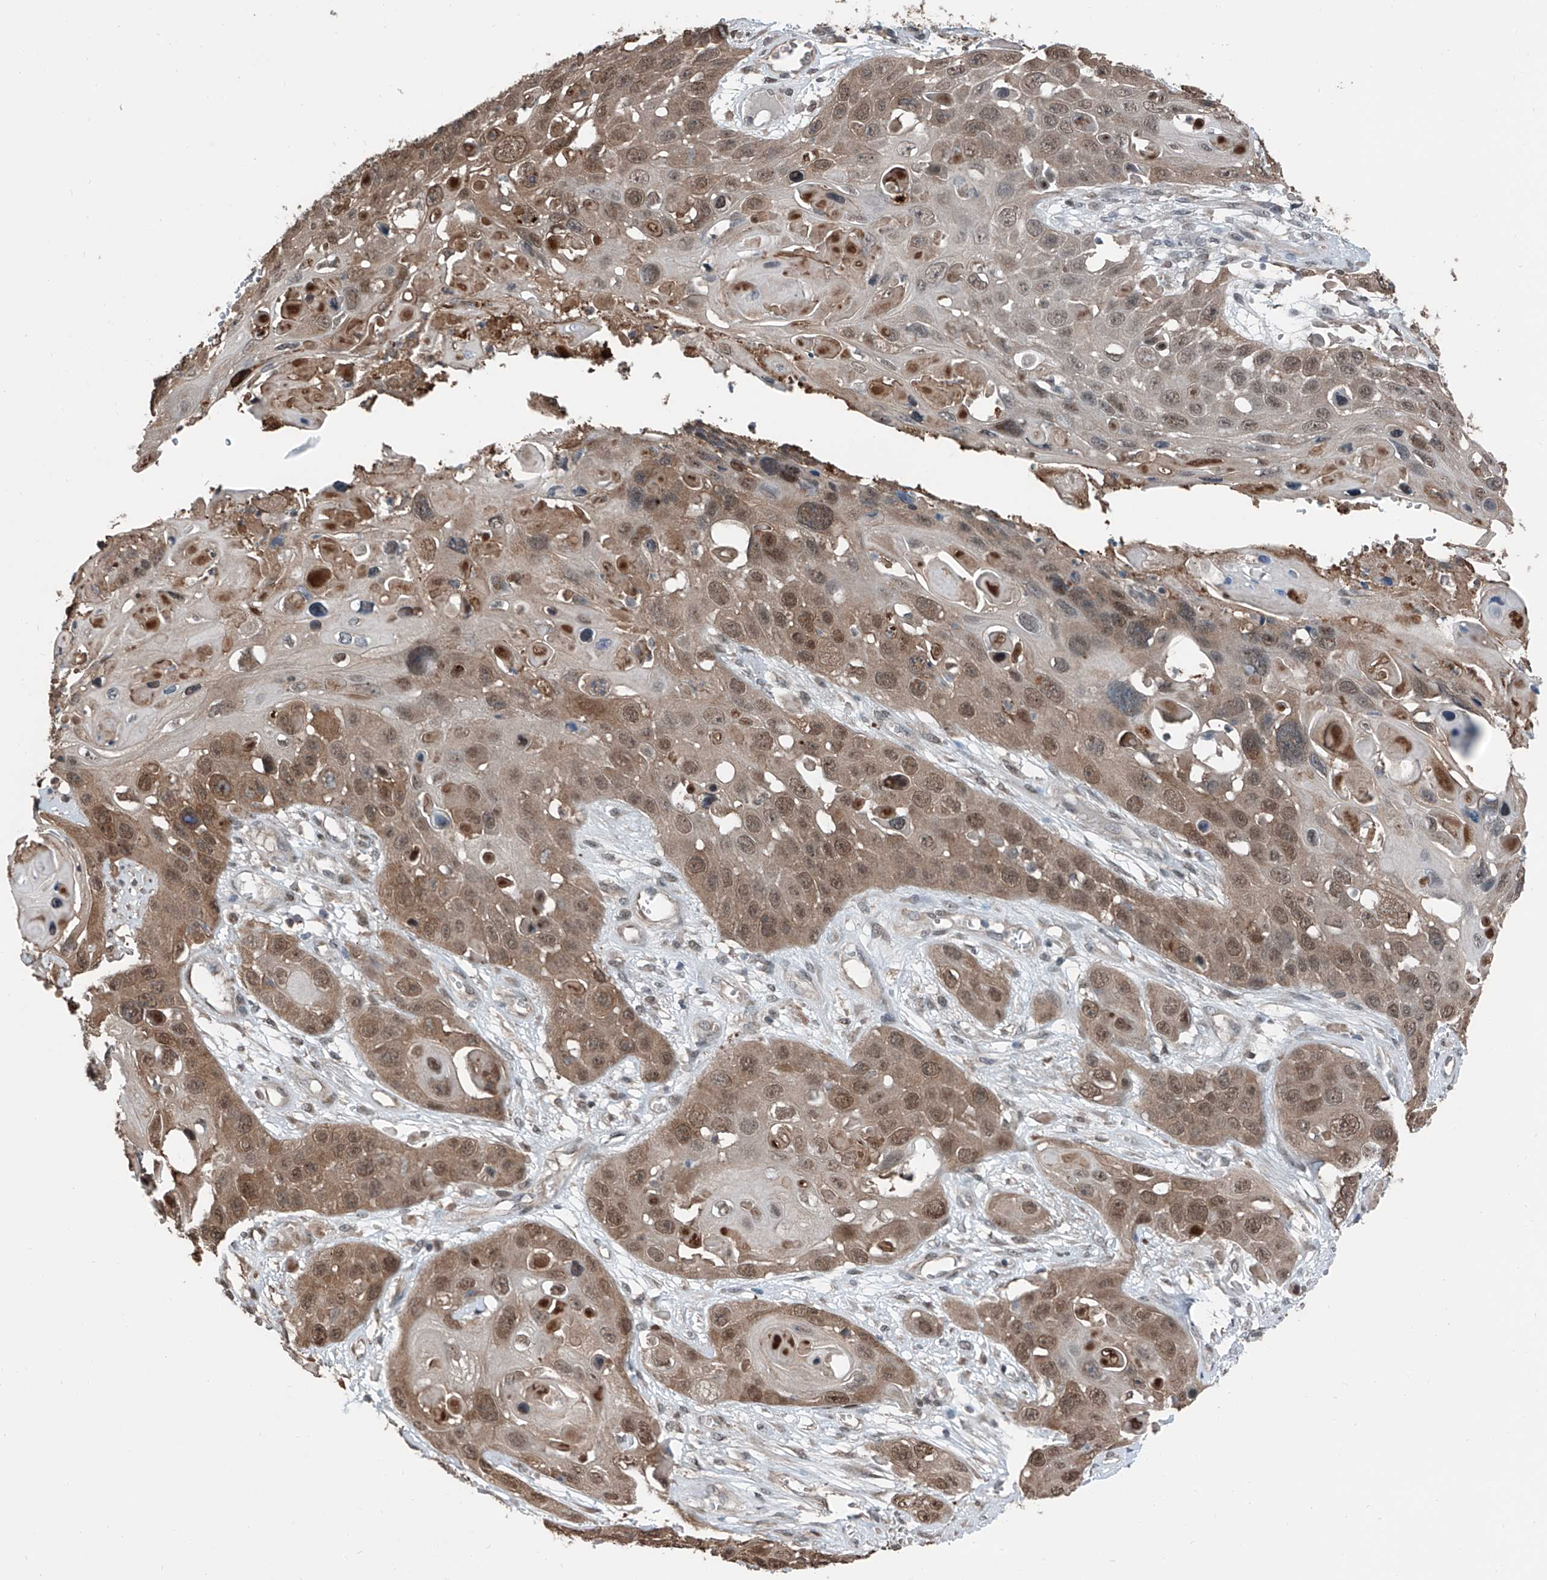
{"staining": {"intensity": "moderate", "quantity": ">75%", "location": "cytoplasmic/membranous,nuclear"}, "tissue": "skin cancer", "cell_type": "Tumor cells", "image_type": "cancer", "snomed": [{"axis": "morphology", "description": "Squamous cell carcinoma, NOS"}, {"axis": "topography", "description": "Skin"}], "caption": "Tumor cells reveal moderate cytoplasmic/membranous and nuclear staining in about >75% of cells in skin squamous cell carcinoma.", "gene": "HSPA6", "patient": {"sex": "male", "age": 55}}